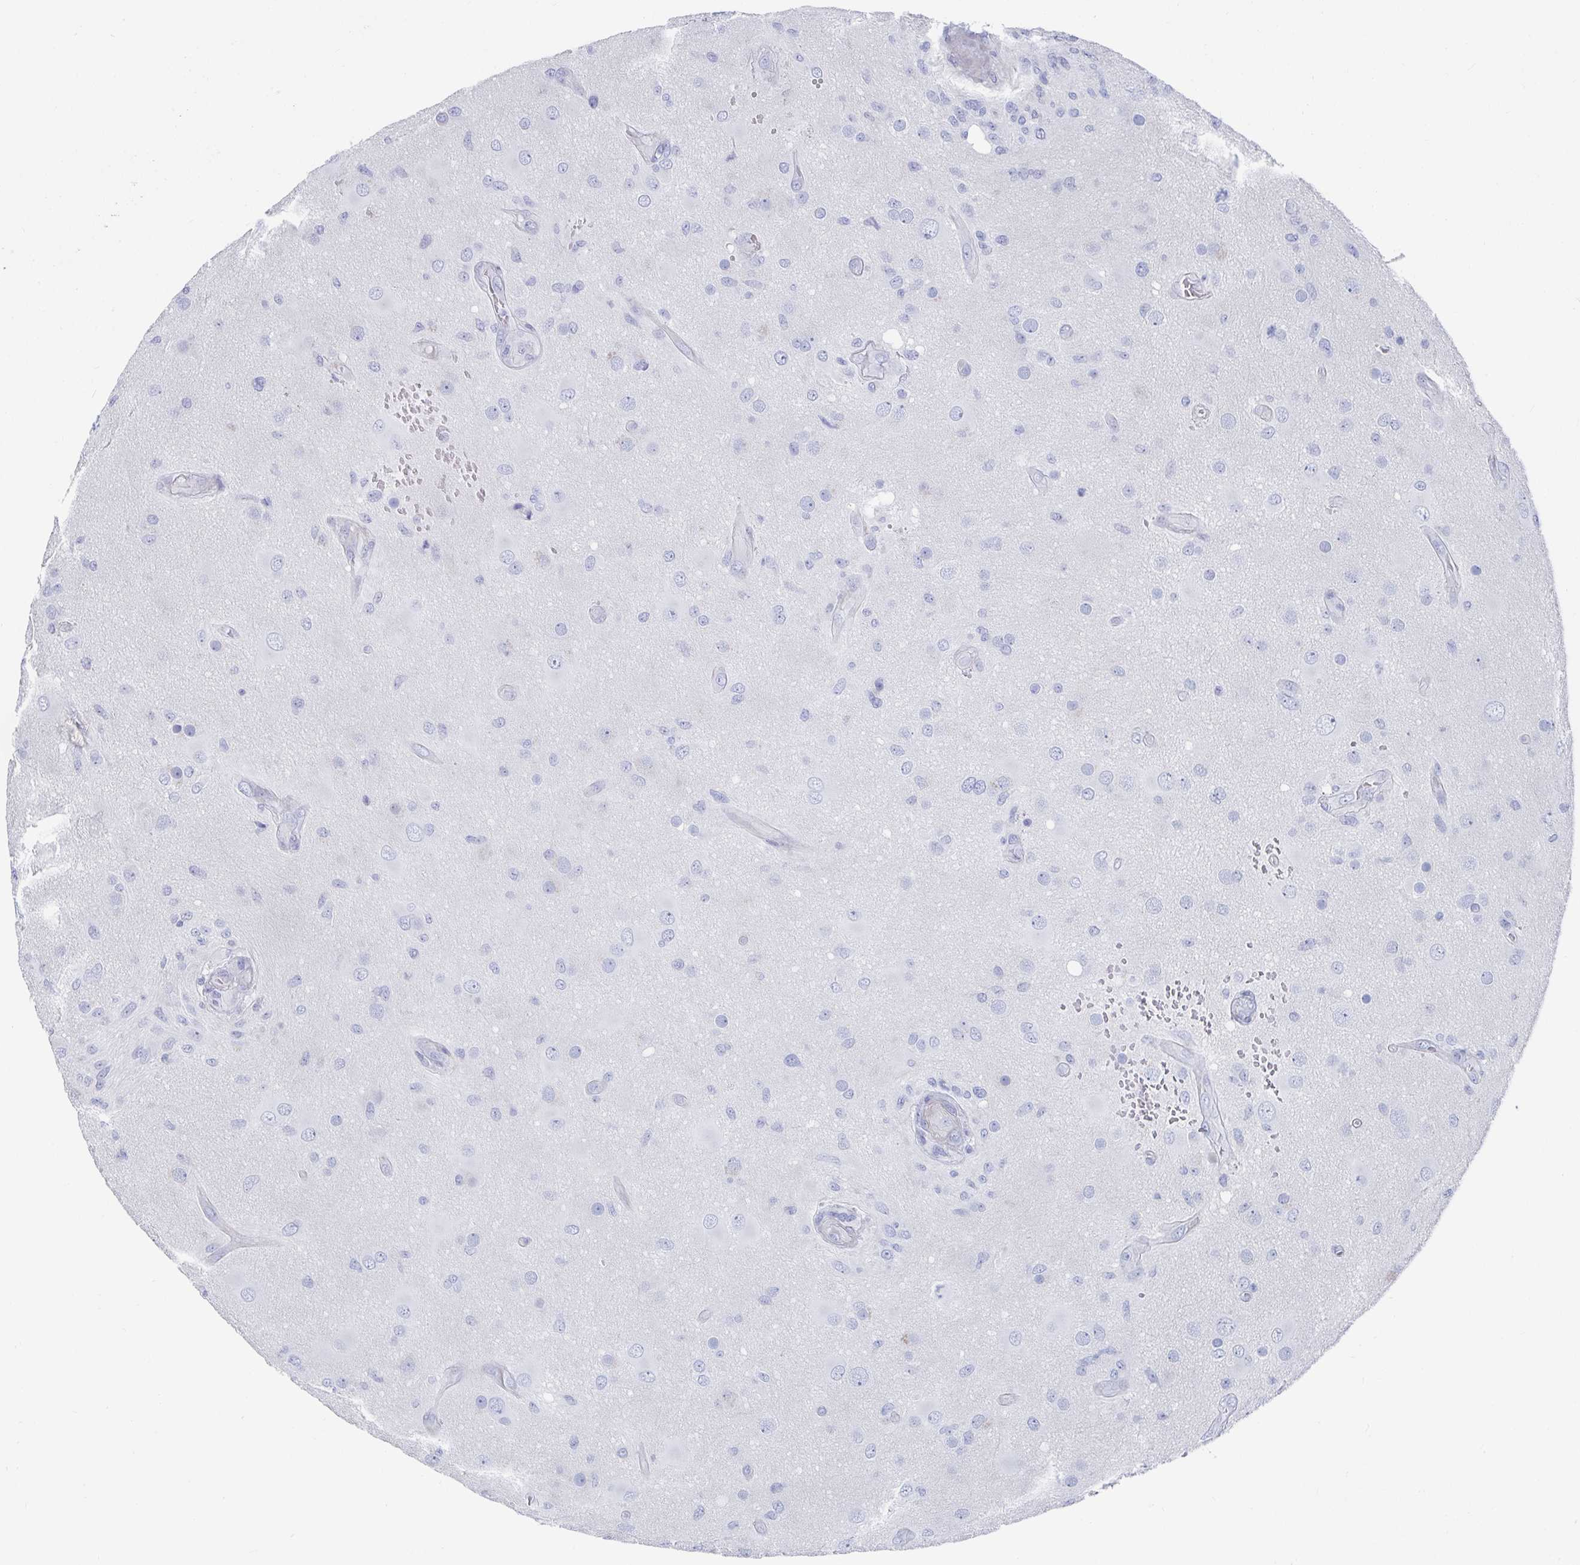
{"staining": {"intensity": "negative", "quantity": "none", "location": "none"}, "tissue": "glioma", "cell_type": "Tumor cells", "image_type": "cancer", "snomed": [{"axis": "morphology", "description": "Glioma, malignant, High grade"}, {"axis": "topography", "description": "Brain"}], "caption": "Human glioma stained for a protein using IHC exhibits no staining in tumor cells.", "gene": "ZFP82", "patient": {"sex": "male", "age": 53}}